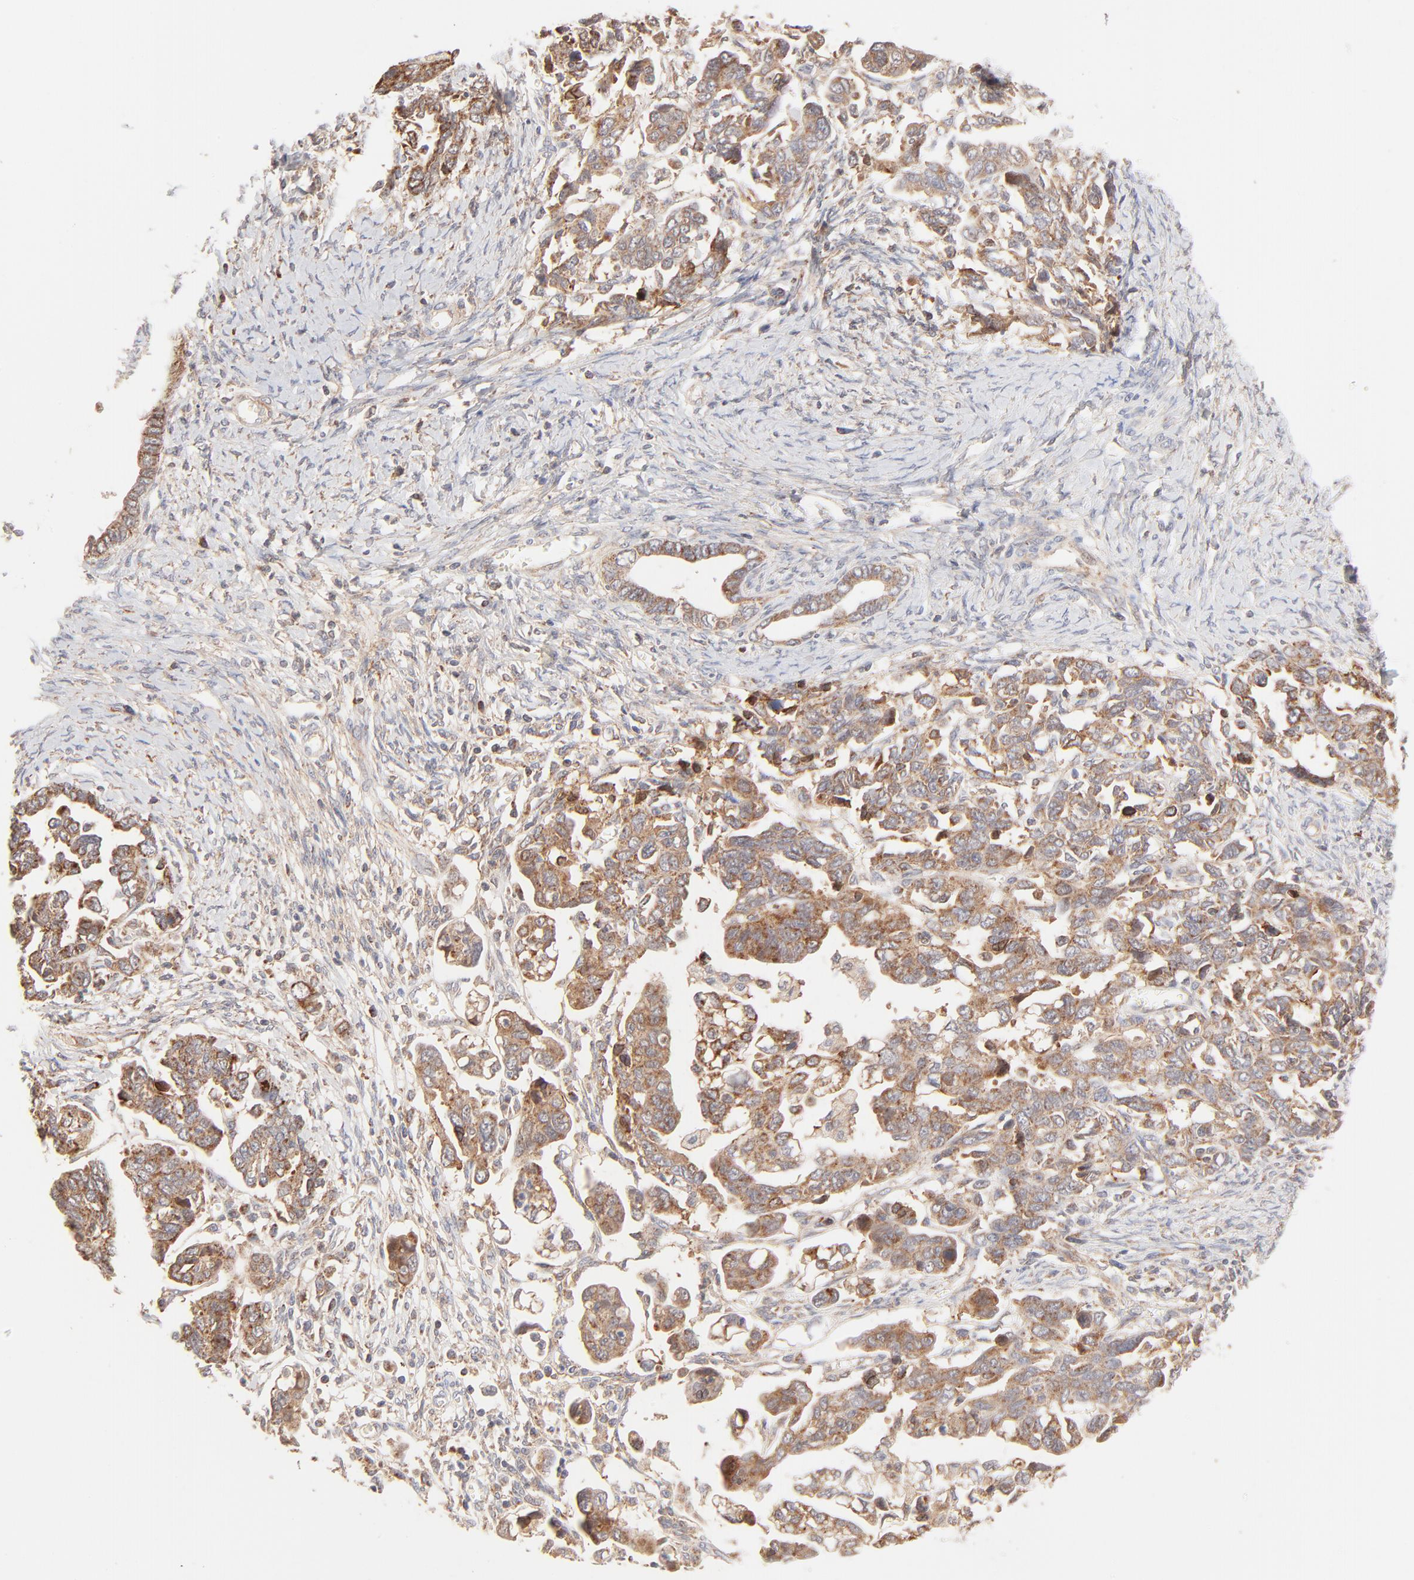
{"staining": {"intensity": "moderate", "quantity": ">75%", "location": "cytoplasmic/membranous"}, "tissue": "ovarian cancer", "cell_type": "Tumor cells", "image_type": "cancer", "snomed": [{"axis": "morphology", "description": "Cystadenocarcinoma, serous, NOS"}, {"axis": "topography", "description": "Ovary"}], "caption": "Immunohistochemical staining of ovarian cancer (serous cystadenocarcinoma) reveals medium levels of moderate cytoplasmic/membranous expression in about >75% of tumor cells.", "gene": "CSPG4", "patient": {"sex": "female", "age": 69}}